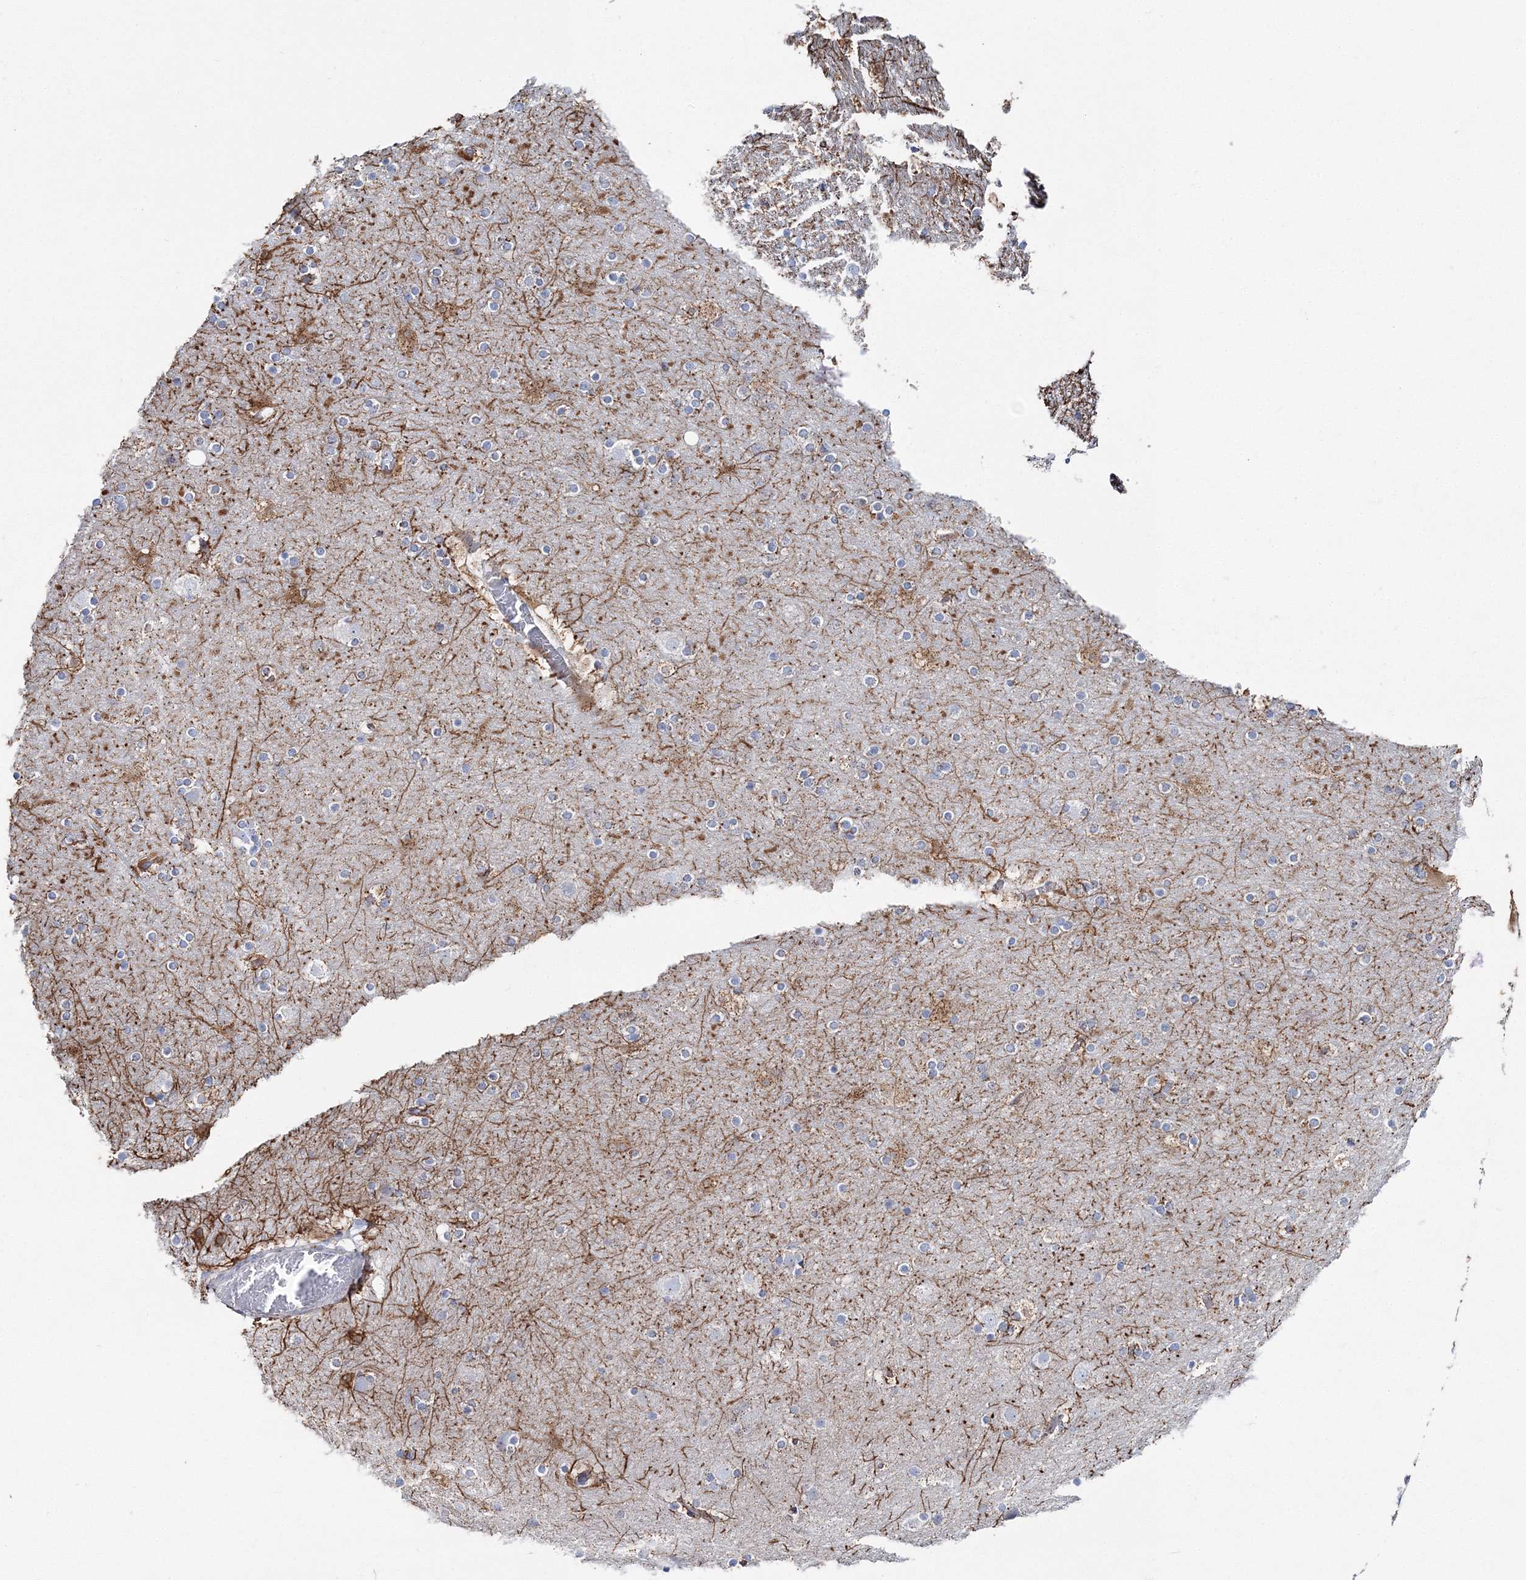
{"staining": {"intensity": "negative", "quantity": "none", "location": "none"}, "tissue": "cerebral cortex", "cell_type": "Endothelial cells", "image_type": "normal", "snomed": [{"axis": "morphology", "description": "Normal tissue, NOS"}, {"axis": "topography", "description": "Cerebral cortex"}], "caption": "High magnification brightfield microscopy of benign cerebral cortex stained with DAB (brown) and counterstained with hematoxylin (blue): endothelial cells show no significant expression.", "gene": "HIBCH", "patient": {"sex": "male", "age": 57}}